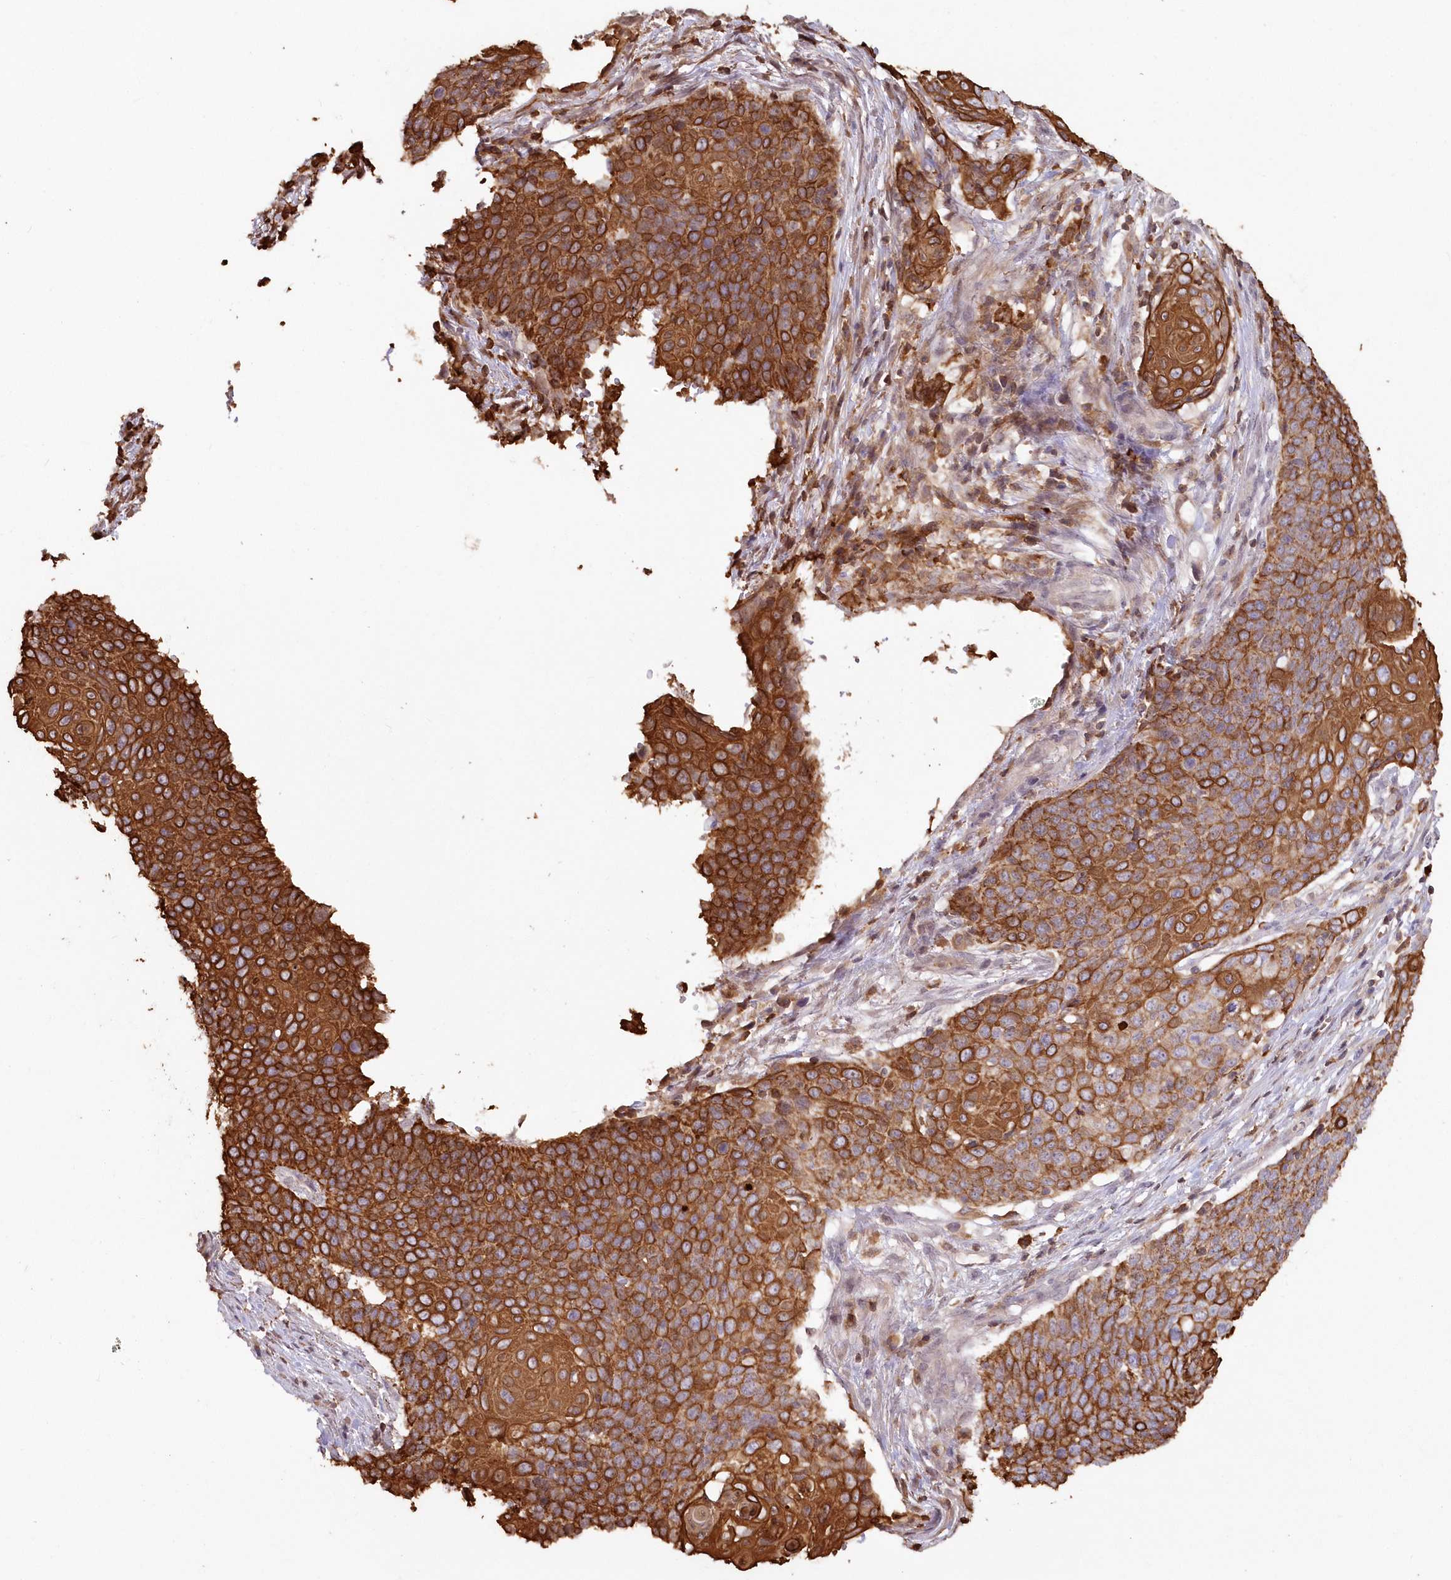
{"staining": {"intensity": "strong", "quantity": ">75%", "location": "cytoplasmic/membranous"}, "tissue": "cervical cancer", "cell_type": "Tumor cells", "image_type": "cancer", "snomed": [{"axis": "morphology", "description": "Squamous cell carcinoma, NOS"}, {"axis": "topography", "description": "Cervix"}], "caption": "Immunohistochemical staining of cervical squamous cell carcinoma exhibits strong cytoplasmic/membranous protein staining in approximately >75% of tumor cells. Nuclei are stained in blue.", "gene": "SNED1", "patient": {"sex": "female", "age": 39}}